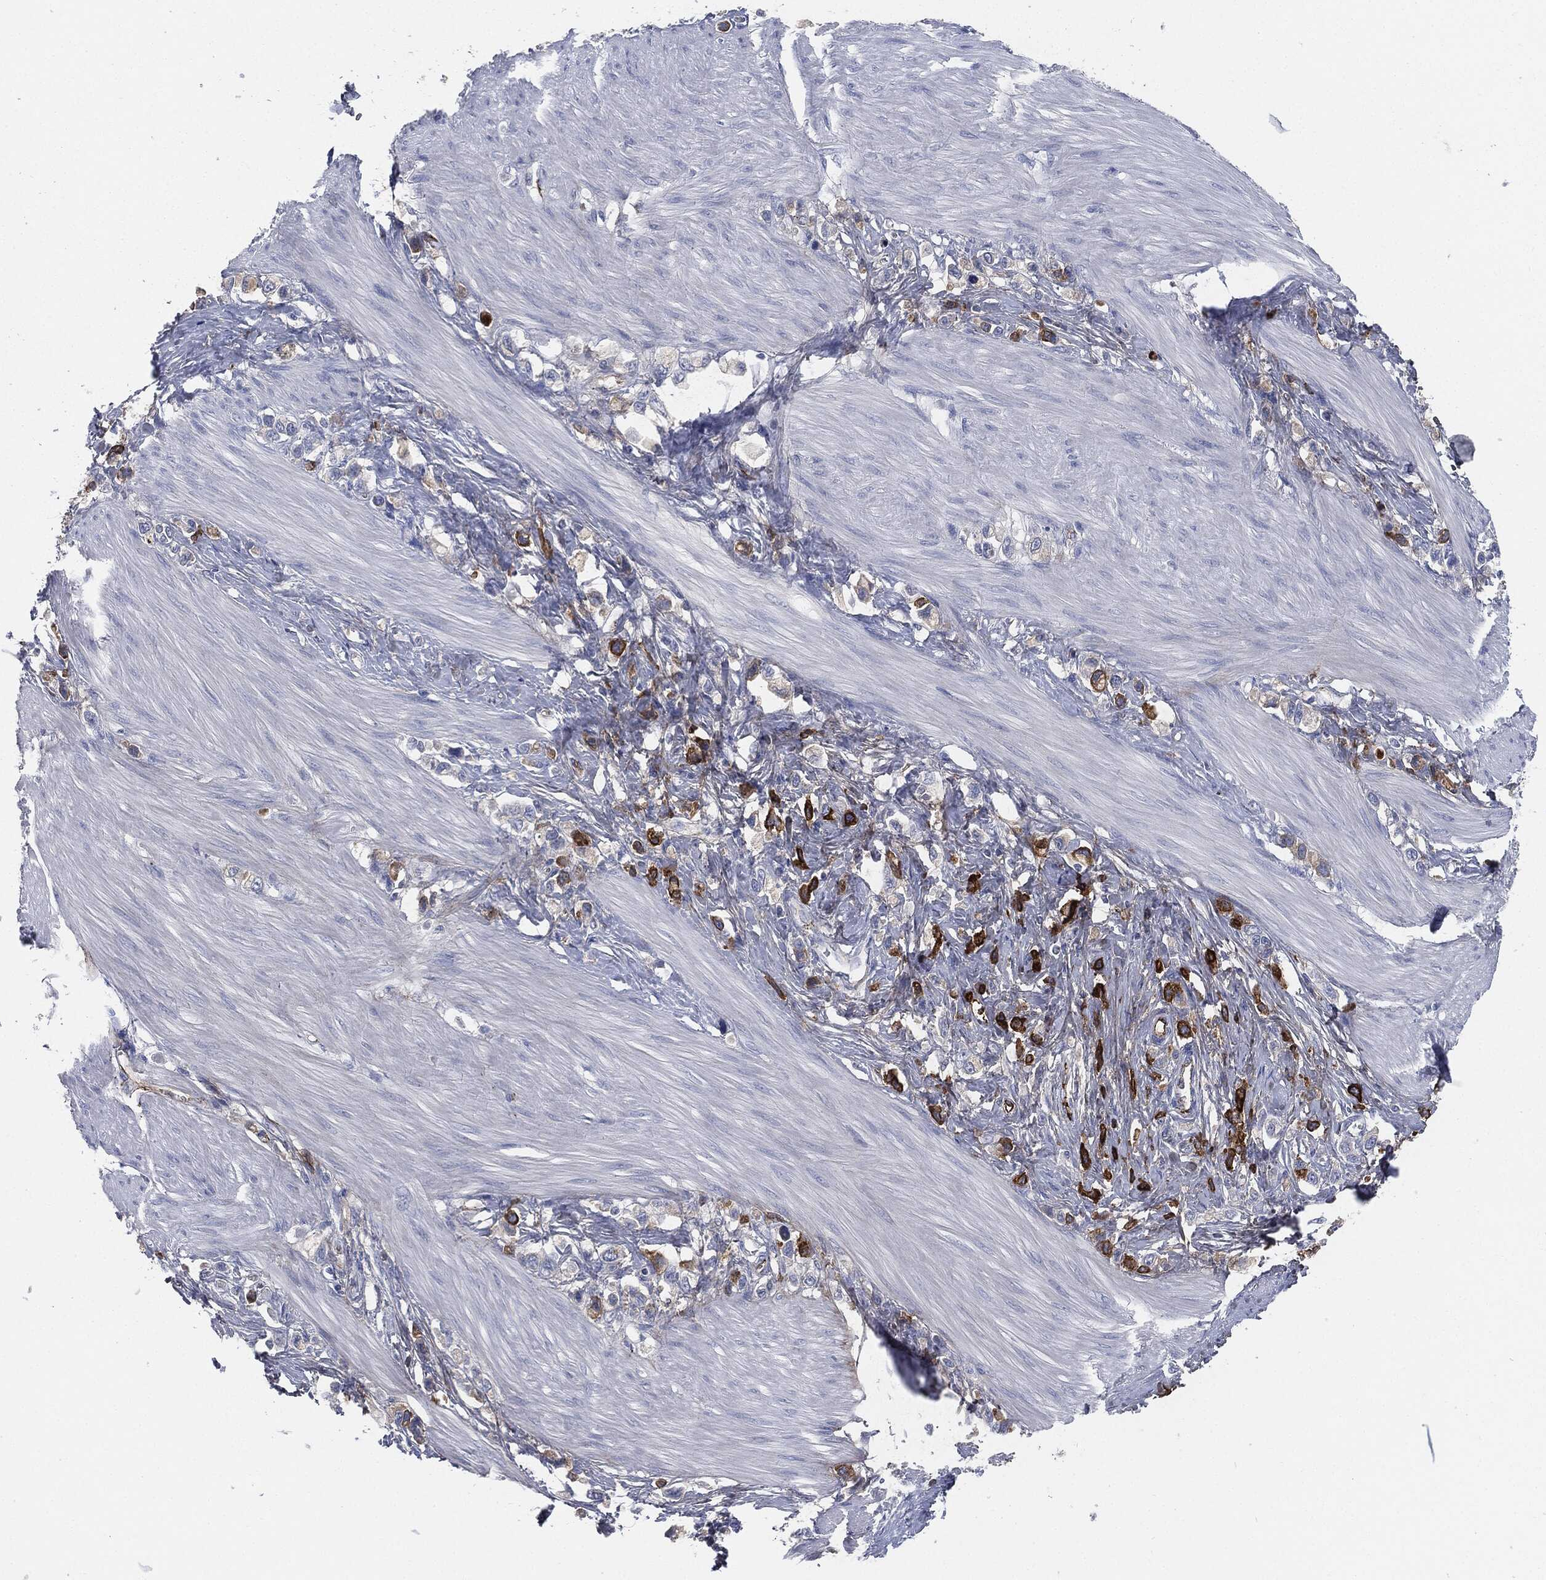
{"staining": {"intensity": "strong", "quantity": "<25%", "location": "cytoplasmic/membranous"}, "tissue": "stomach cancer", "cell_type": "Tumor cells", "image_type": "cancer", "snomed": [{"axis": "morphology", "description": "Normal tissue, NOS"}, {"axis": "morphology", "description": "Adenocarcinoma, NOS"}, {"axis": "morphology", "description": "Adenocarcinoma, High grade"}, {"axis": "topography", "description": "Stomach, upper"}, {"axis": "topography", "description": "Stomach"}], "caption": "Protein analysis of stomach adenocarcinoma (high-grade) tissue shows strong cytoplasmic/membranous staining in approximately <25% of tumor cells.", "gene": "APOB", "patient": {"sex": "female", "age": 65}}